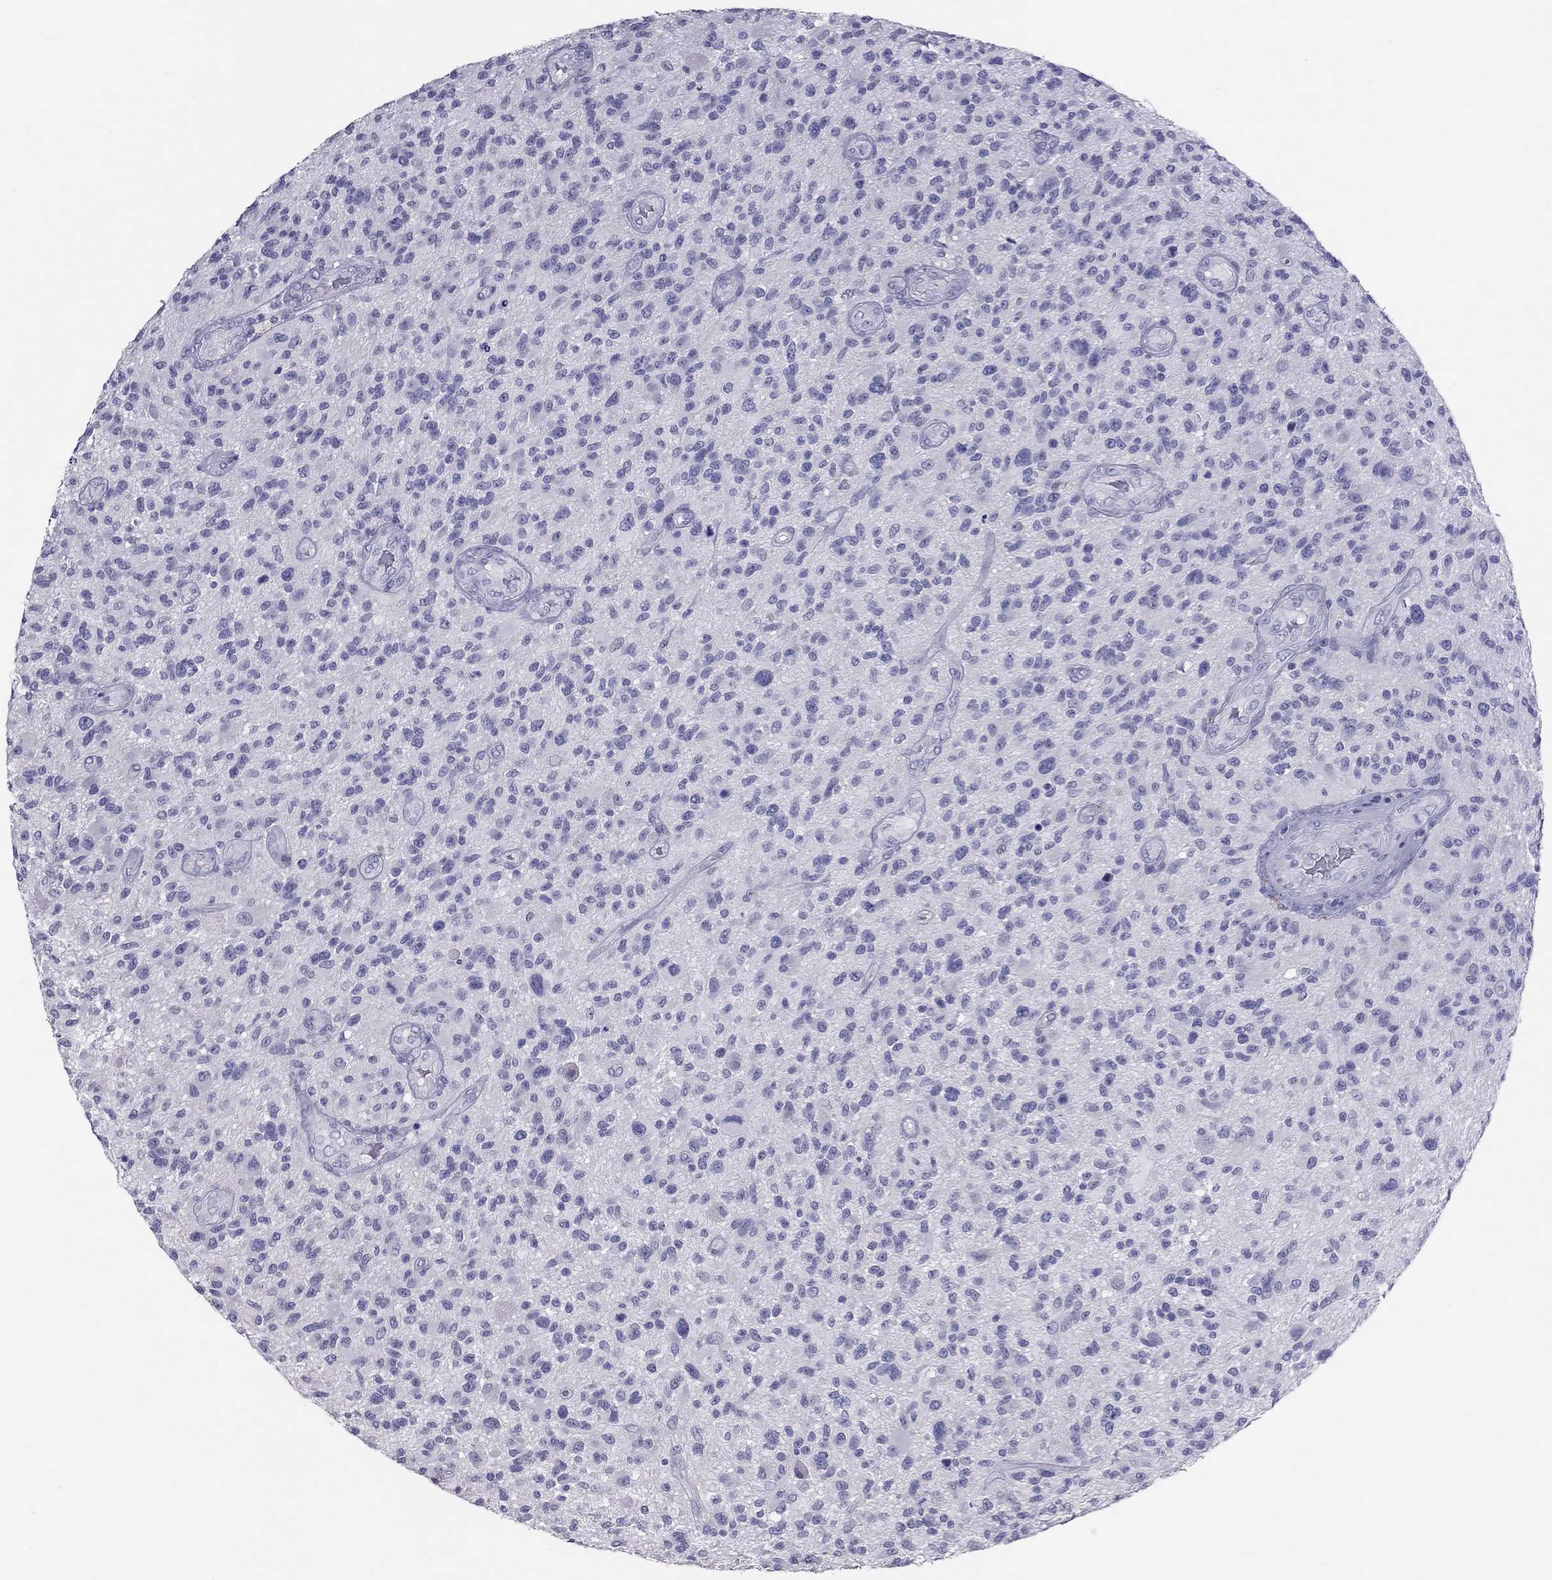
{"staining": {"intensity": "negative", "quantity": "none", "location": "none"}, "tissue": "glioma", "cell_type": "Tumor cells", "image_type": "cancer", "snomed": [{"axis": "morphology", "description": "Glioma, malignant, High grade"}, {"axis": "topography", "description": "Brain"}], "caption": "DAB immunohistochemical staining of high-grade glioma (malignant) reveals no significant positivity in tumor cells.", "gene": "IL17REL", "patient": {"sex": "male", "age": 47}}